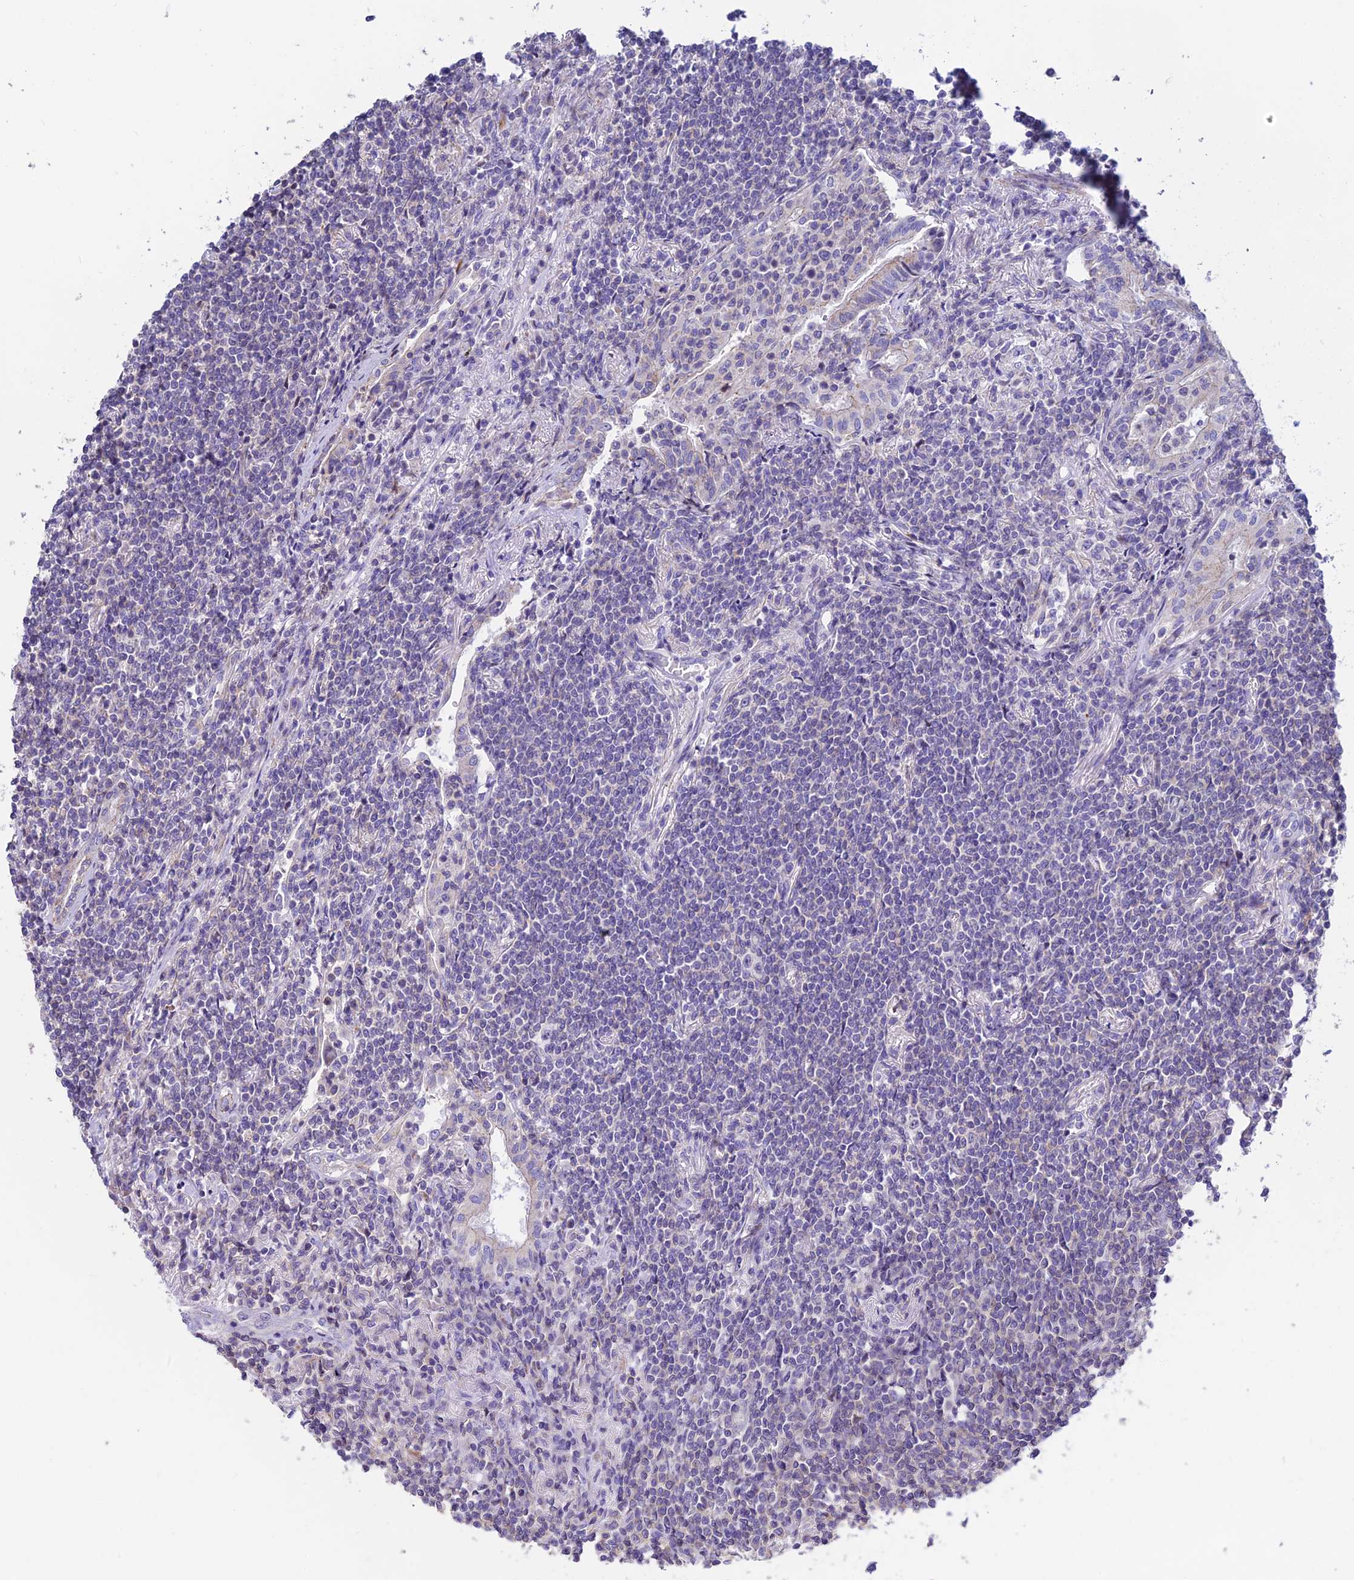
{"staining": {"intensity": "negative", "quantity": "none", "location": "none"}, "tissue": "lymphoma", "cell_type": "Tumor cells", "image_type": "cancer", "snomed": [{"axis": "morphology", "description": "Malignant lymphoma, non-Hodgkin's type, Low grade"}, {"axis": "topography", "description": "Lung"}], "caption": "This is an immunohistochemistry (IHC) image of human low-grade malignant lymphoma, non-Hodgkin's type. There is no positivity in tumor cells.", "gene": "PRIM1", "patient": {"sex": "female", "age": 71}}